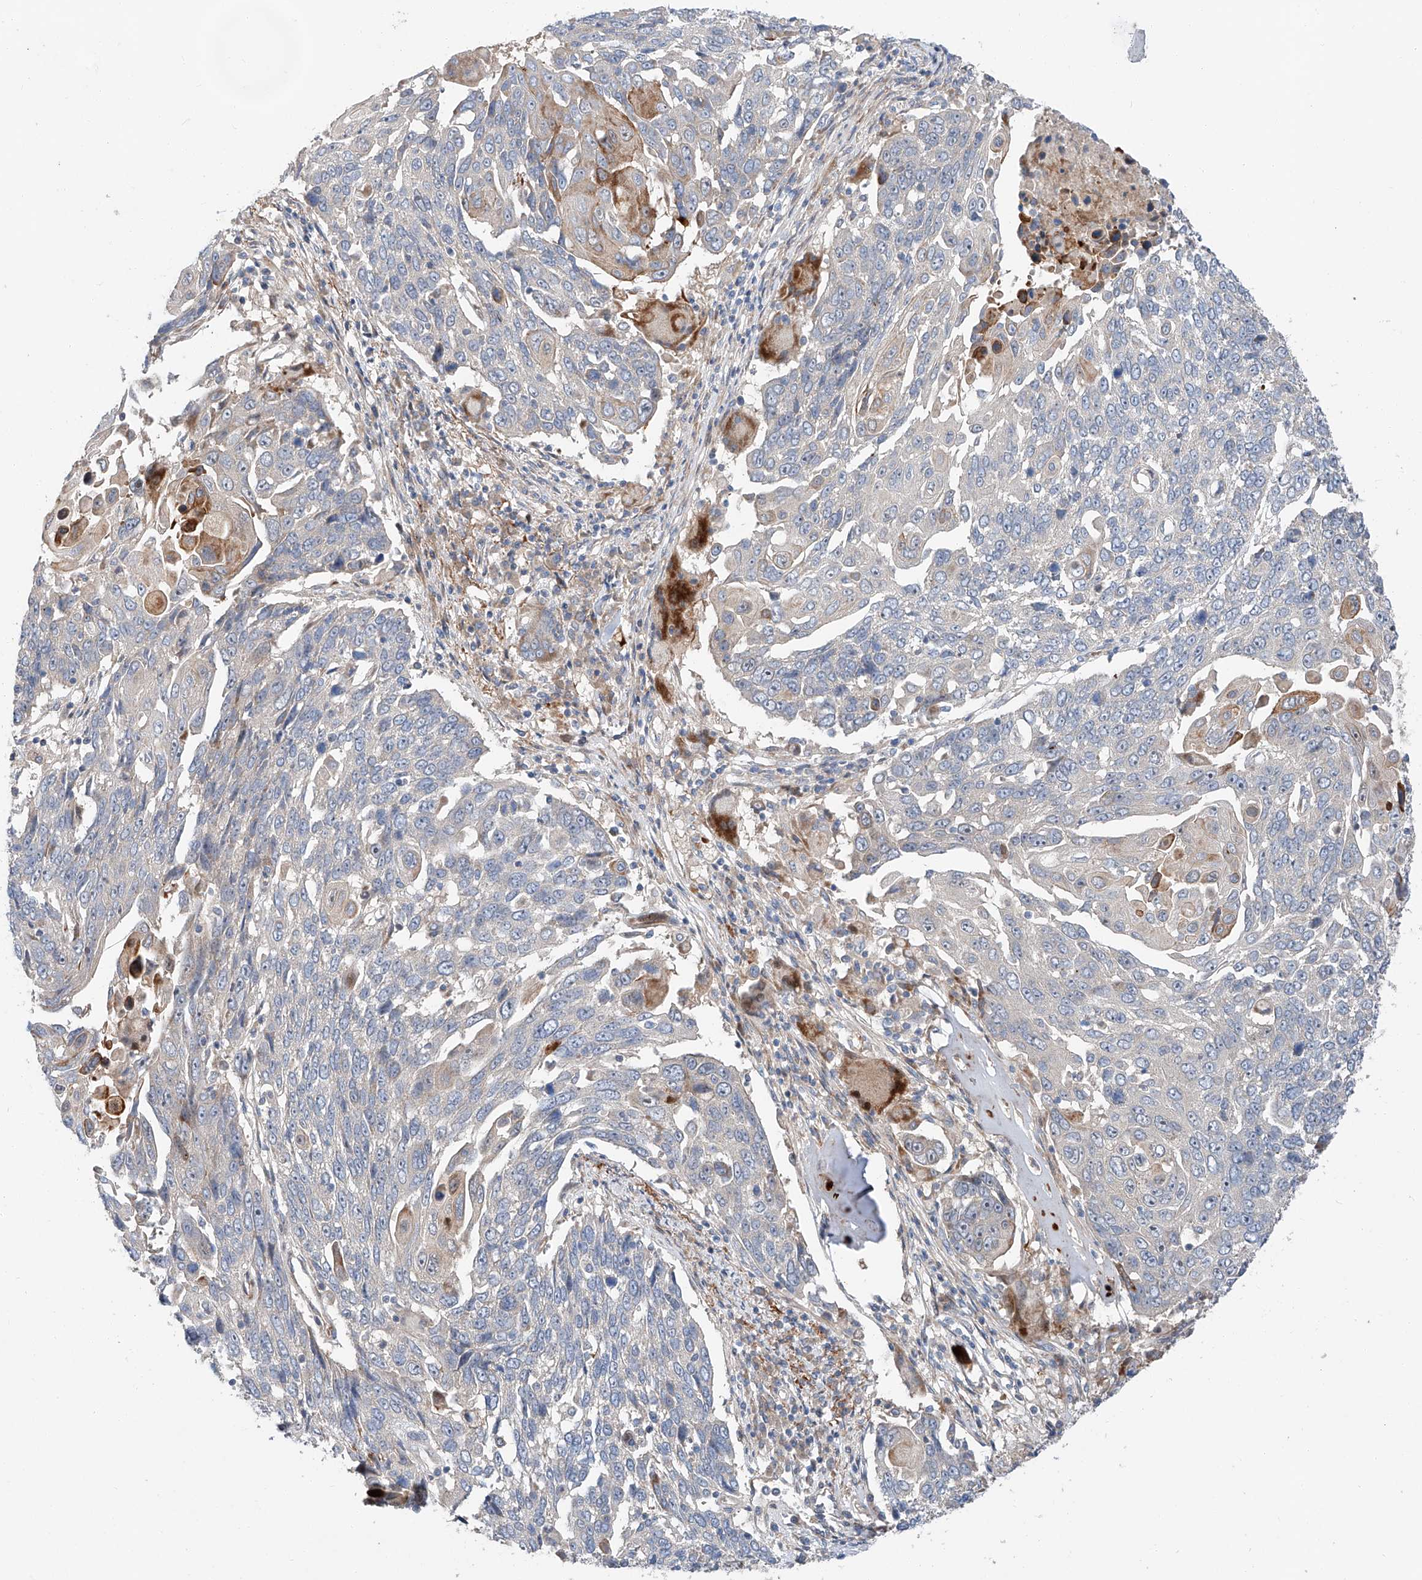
{"staining": {"intensity": "negative", "quantity": "none", "location": "none"}, "tissue": "lung cancer", "cell_type": "Tumor cells", "image_type": "cancer", "snomed": [{"axis": "morphology", "description": "Squamous cell carcinoma, NOS"}, {"axis": "topography", "description": "Lung"}], "caption": "Immunohistochemical staining of lung cancer reveals no significant expression in tumor cells.", "gene": "USF3", "patient": {"sex": "male", "age": 66}}